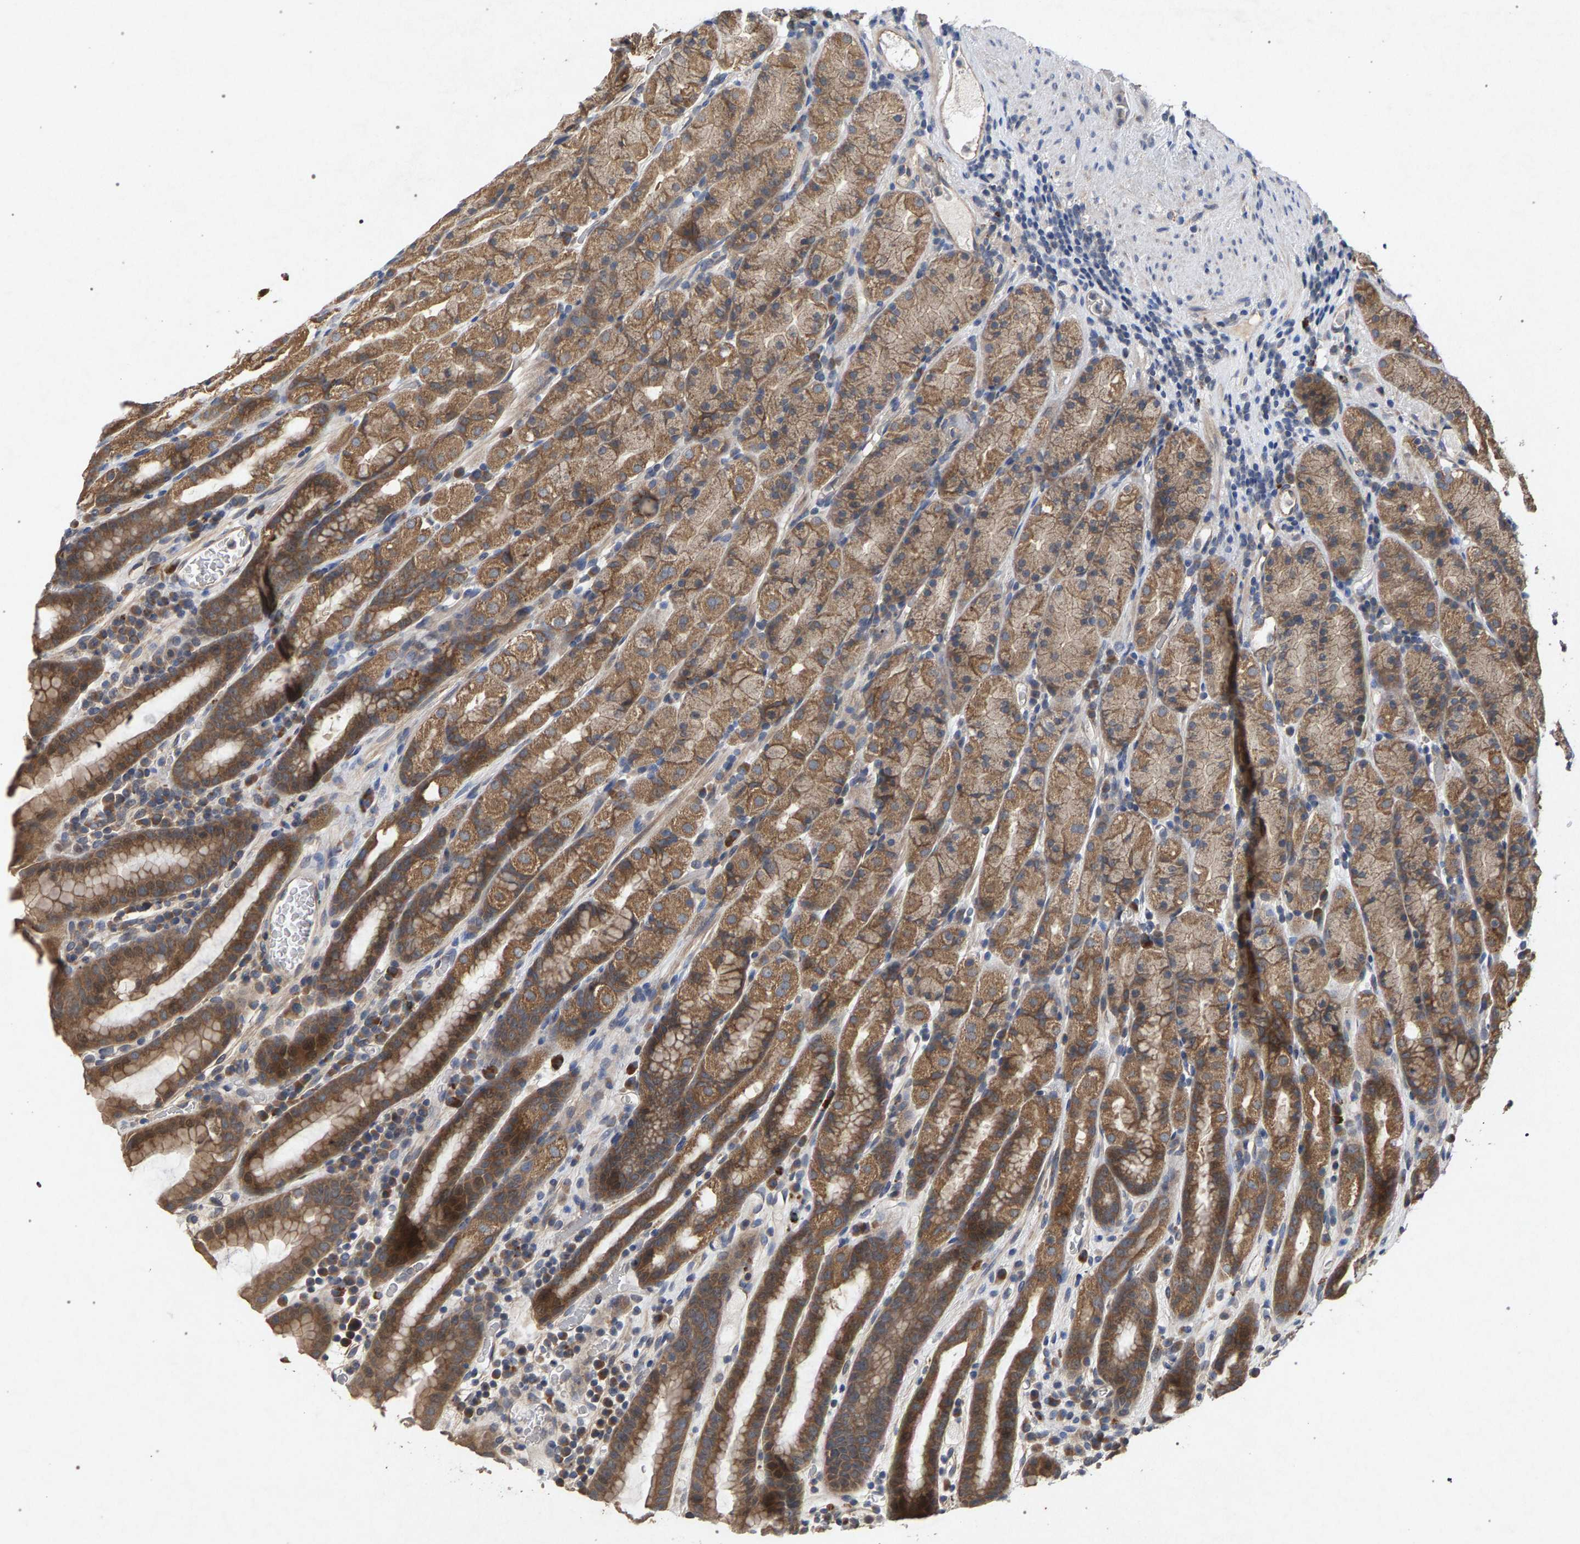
{"staining": {"intensity": "moderate", "quantity": ">75%", "location": "cytoplasmic/membranous"}, "tissue": "stomach", "cell_type": "Glandular cells", "image_type": "normal", "snomed": [{"axis": "morphology", "description": "Normal tissue, NOS"}, {"axis": "topography", "description": "Stomach, upper"}], "caption": "A brown stain labels moderate cytoplasmic/membranous expression of a protein in glandular cells of unremarkable human stomach.", "gene": "SLC4A4", "patient": {"sex": "male", "age": 68}}